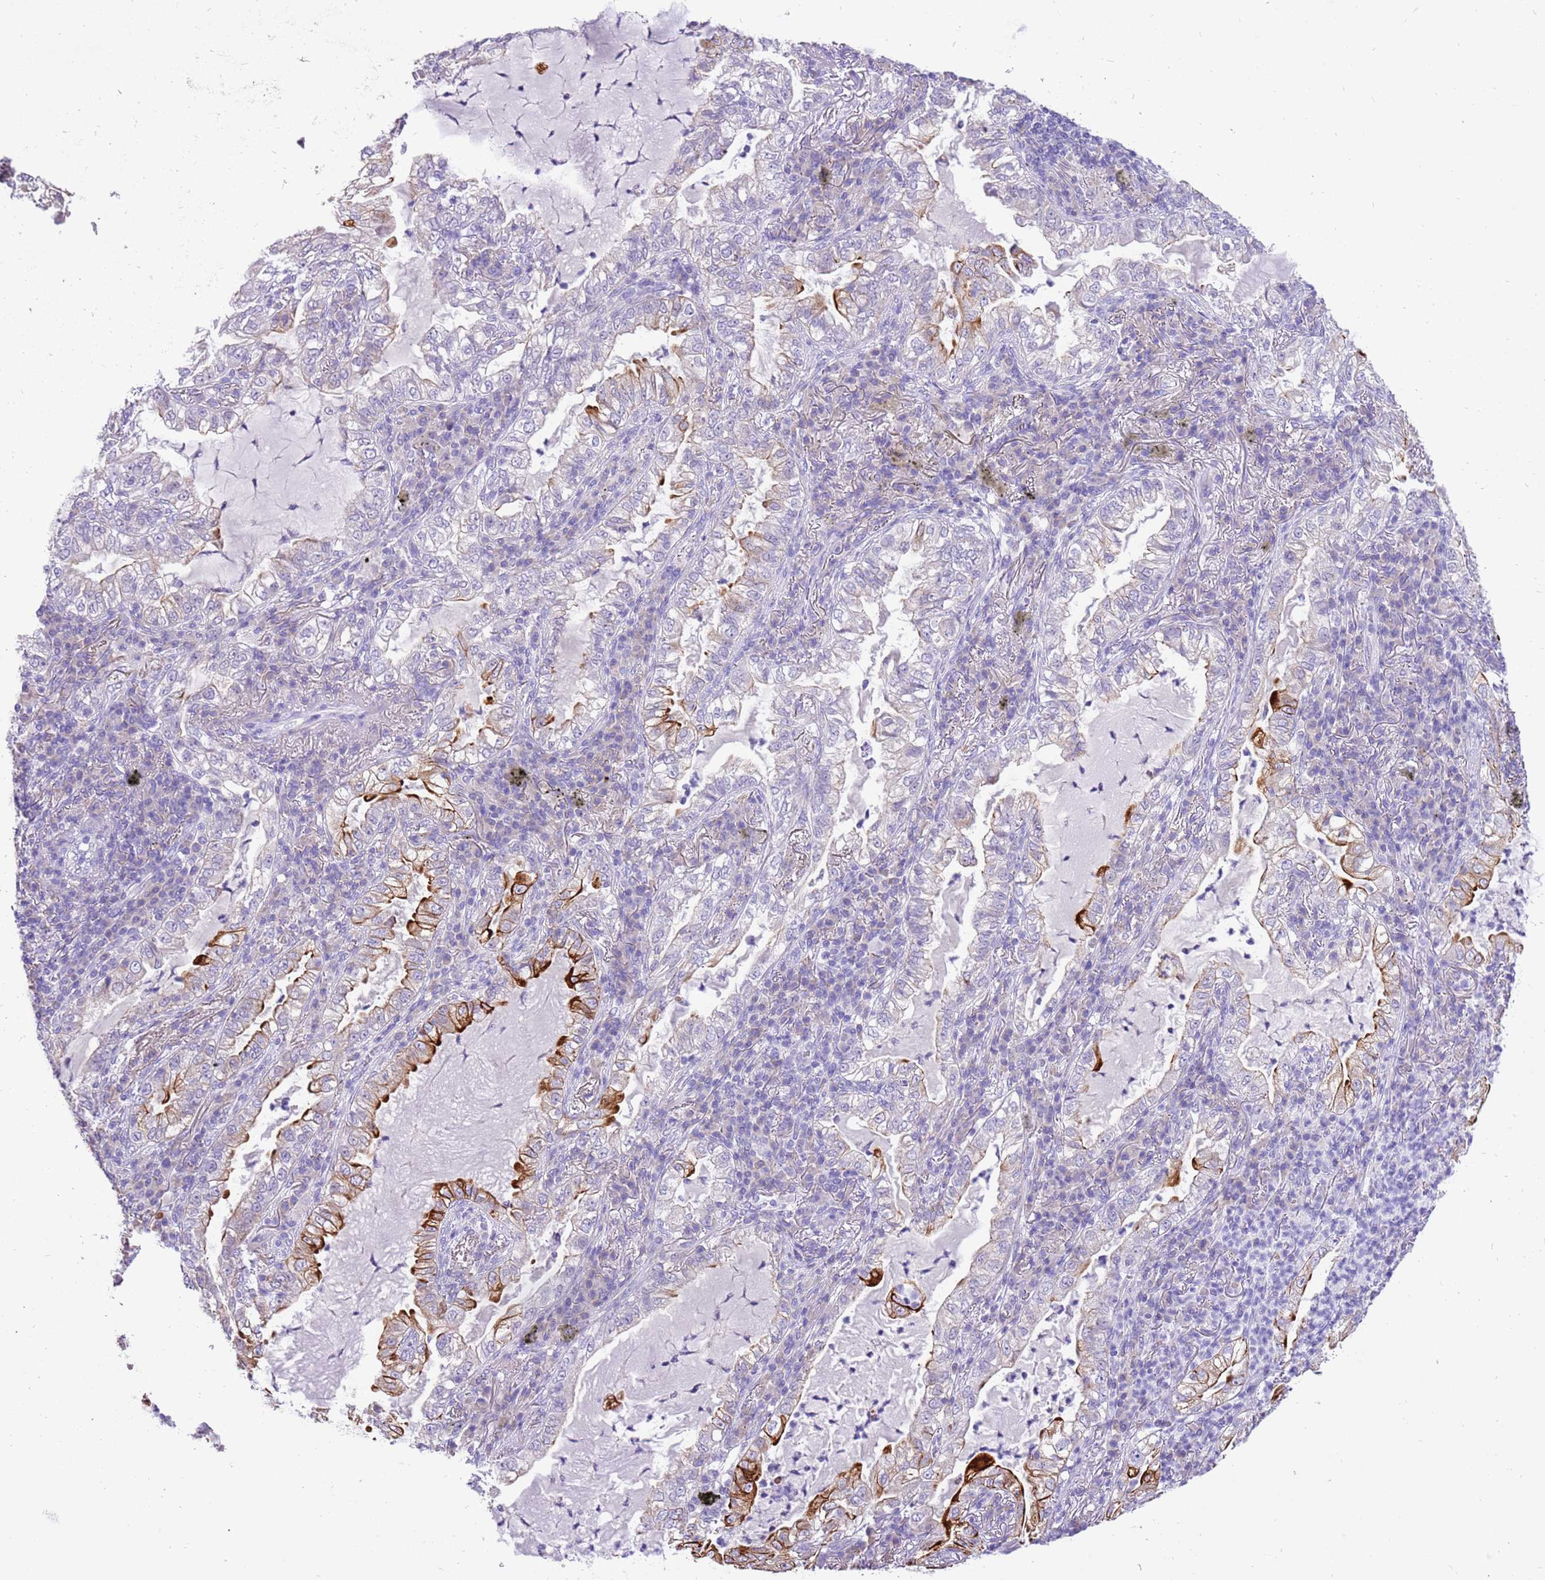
{"staining": {"intensity": "strong", "quantity": "<25%", "location": "cytoplasmic/membranous"}, "tissue": "lung cancer", "cell_type": "Tumor cells", "image_type": "cancer", "snomed": [{"axis": "morphology", "description": "Adenocarcinoma, NOS"}, {"axis": "topography", "description": "Lung"}], "caption": "IHC histopathology image of lung adenocarcinoma stained for a protein (brown), which shows medium levels of strong cytoplasmic/membranous staining in about <25% of tumor cells.", "gene": "R3HDM4", "patient": {"sex": "female", "age": 73}}